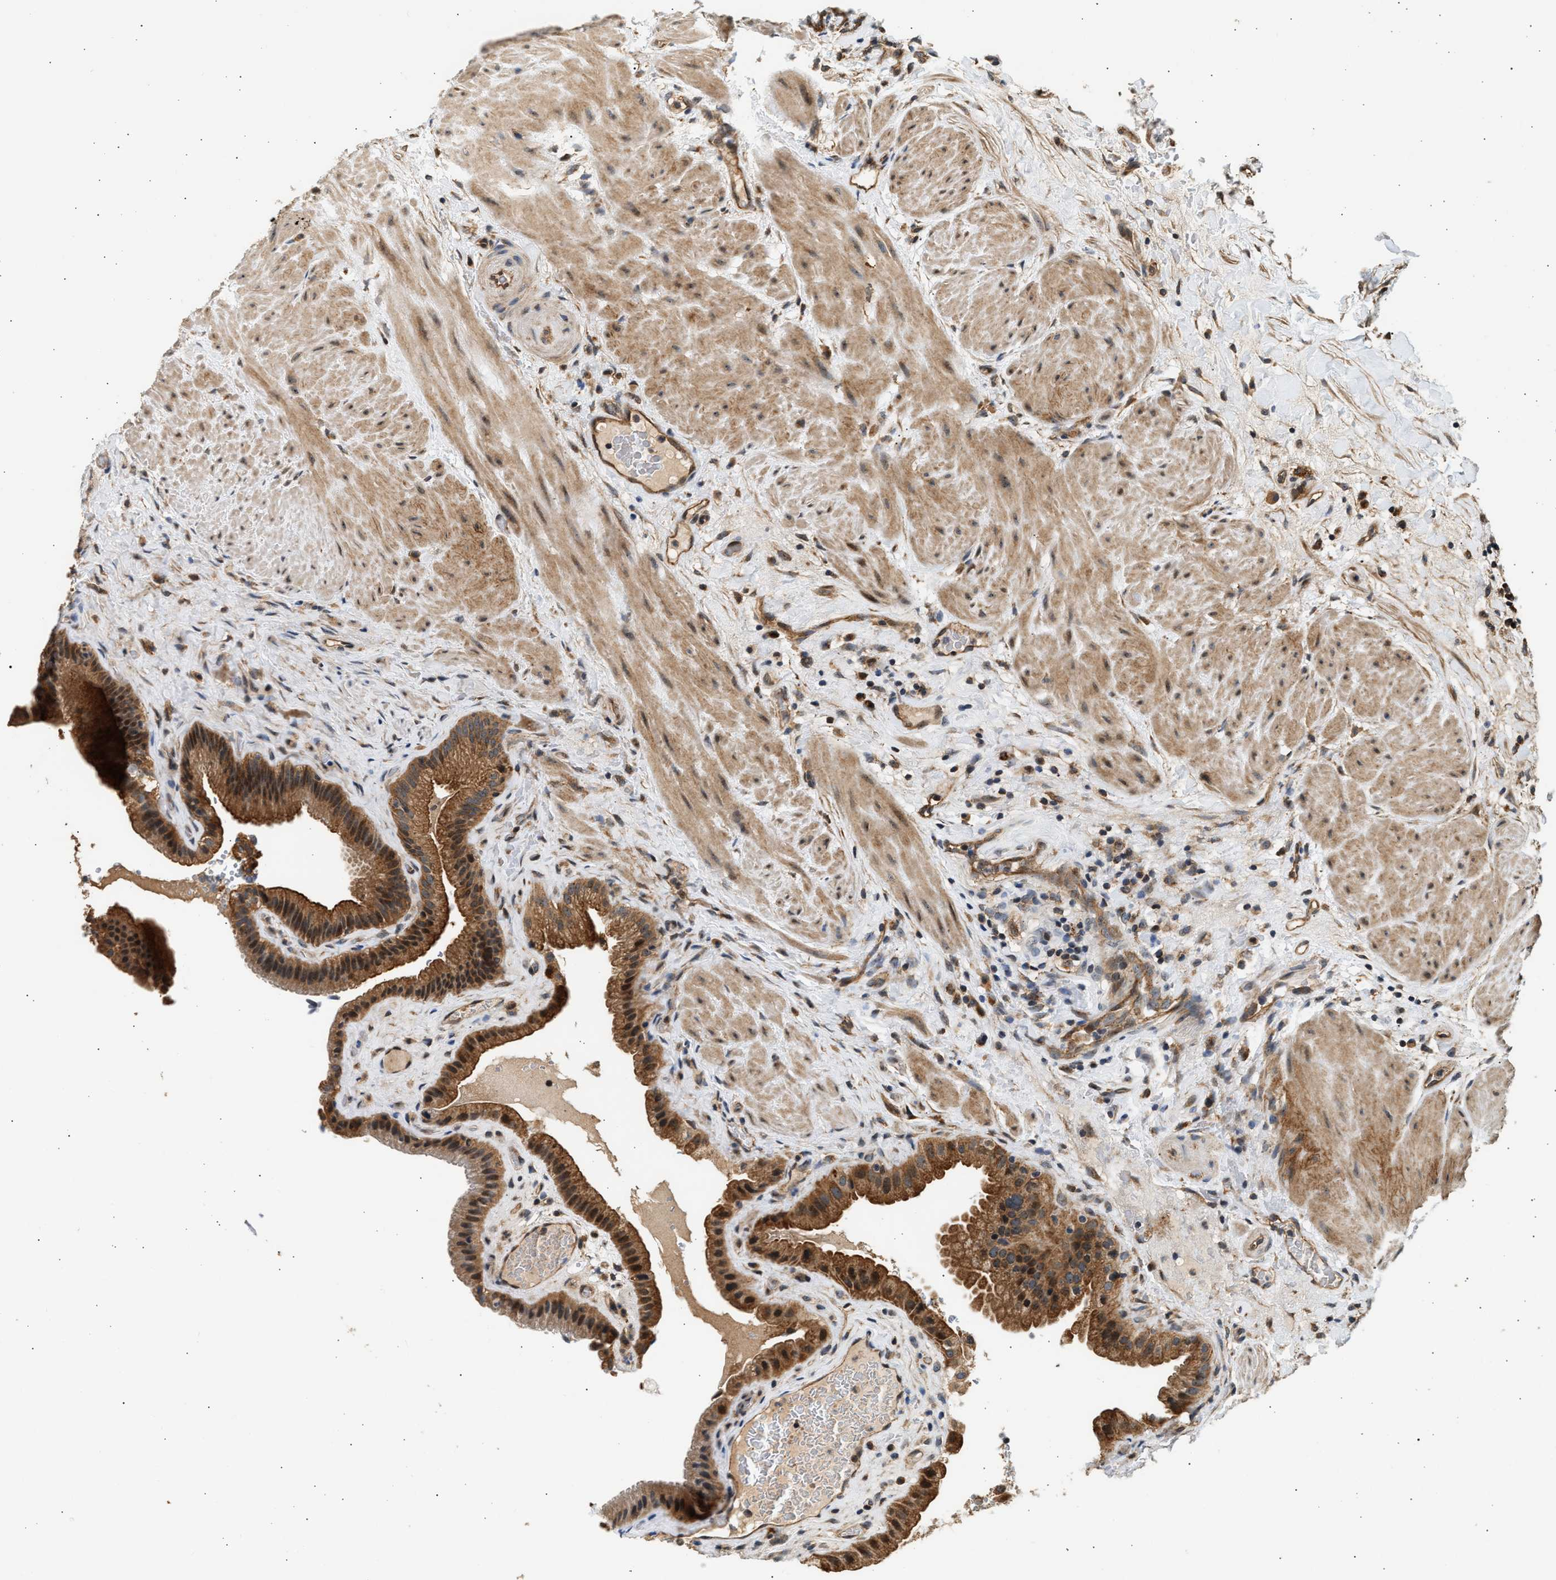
{"staining": {"intensity": "strong", "quantity": ">75%", "location": "cytoplasmic/membranous"}, "tissue": "gallbladder", "cell_type": "Glandular cells", "image_type": "normal", "snomed": [{"axis": "morphology", "description": "Normal tissue, NOS"}, {"axis": "topography", "description": "Gallbladder"}], "caption": "An image of gallbladder stained for a protein exhibits strong cytoplasmic/membranous brown staining in glandular cells.", "gene": "DUSP14", "patient": {"sex": "male", "age": 49}}